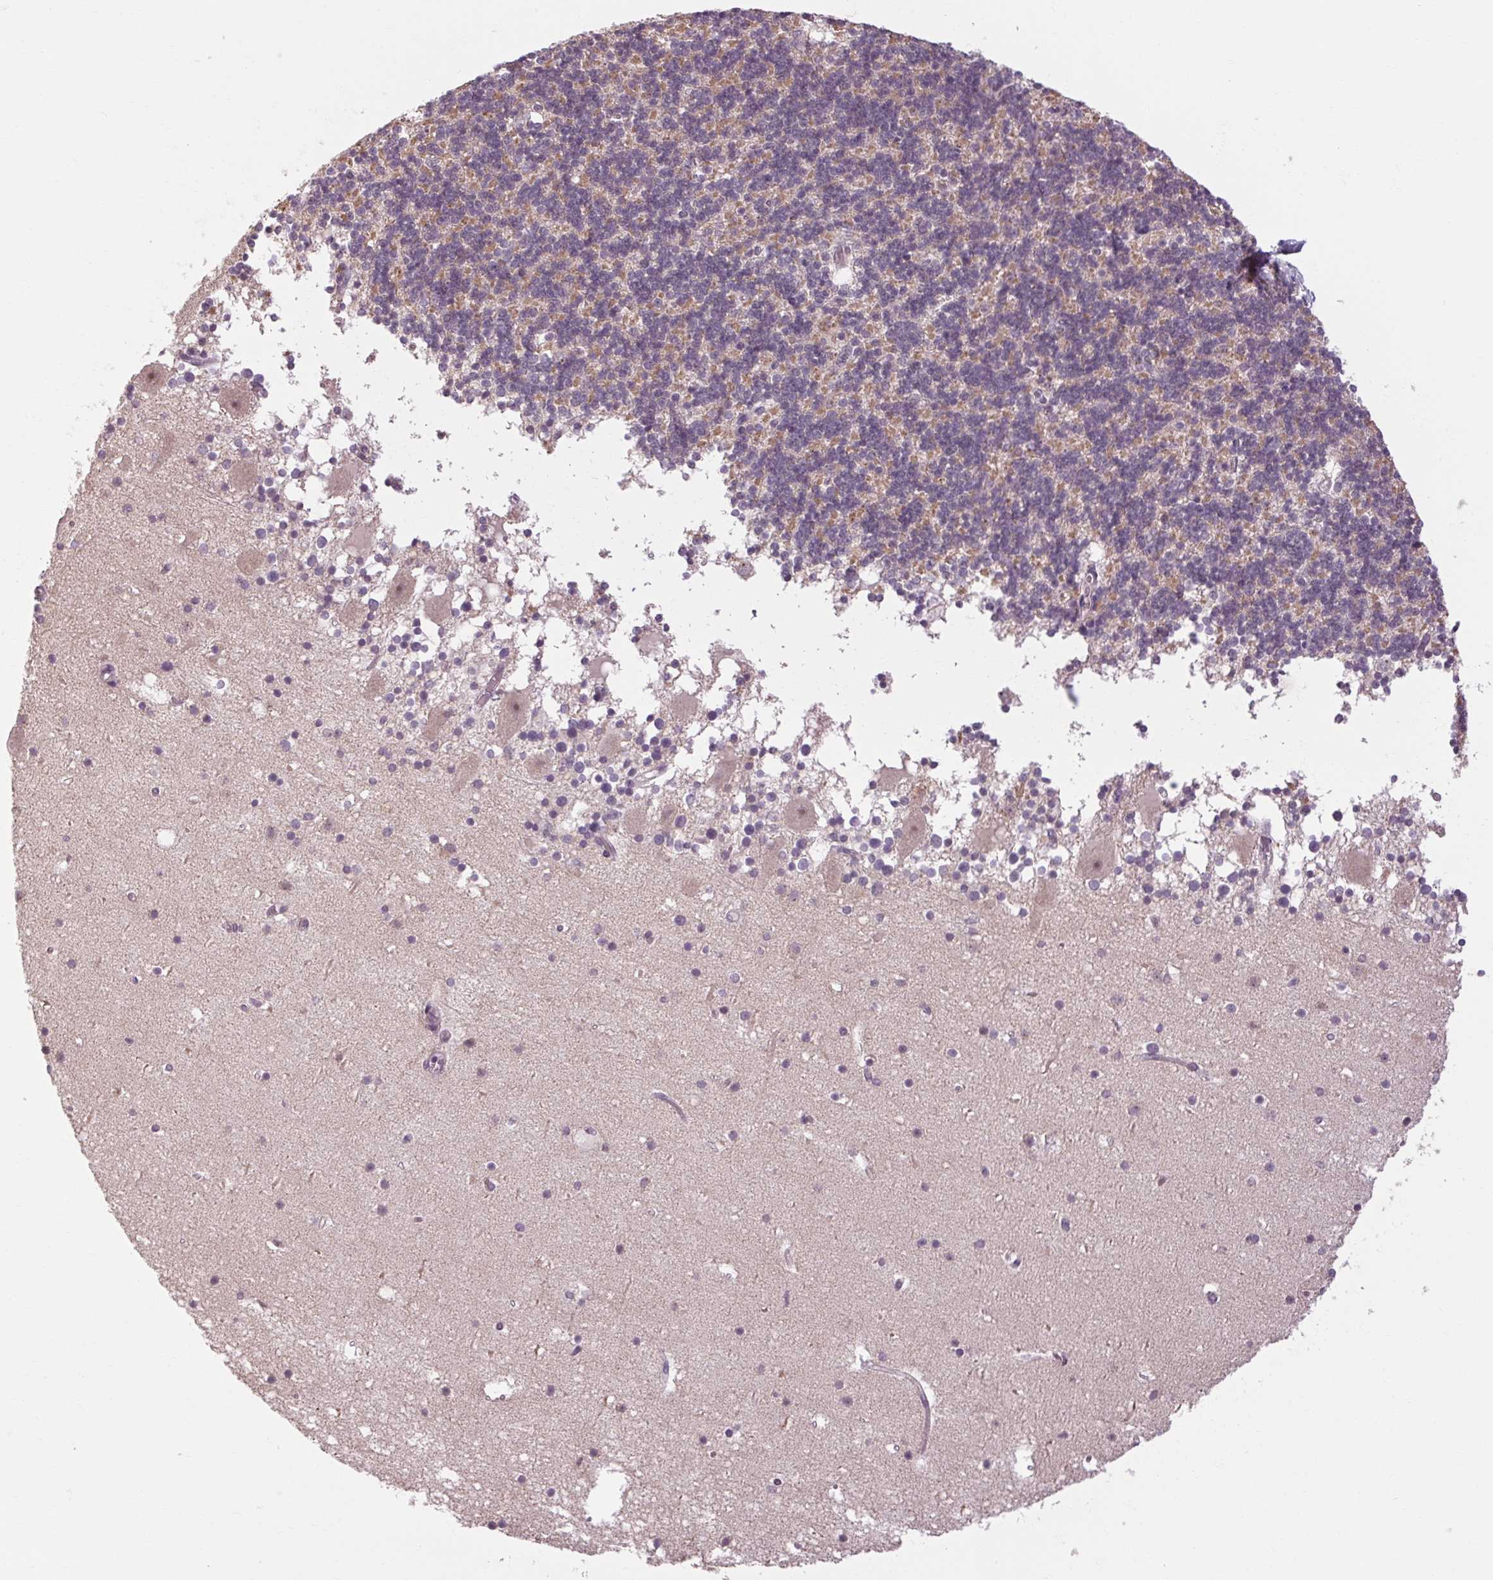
{"staining": {"intensity": "weak", "quantity": "25%-75%", "location": "cytoplasmic/membranous"}, "tissue": "cerebellum", "cell_type": "Cells in granular layer", "image_type": "normal", "snomed": [{"axis": "morphology", "description": "Normal tissue, NOS"}, {"axis": "topography", "description": "Cerebellum"}], "caption": "DAB immunohistochemical staining of benign cerebellum demonstrates weak cytoplasmic/membranous protein positivity in about 25%-75% of cells in granular layer. (DAB (3,3'-diaminobenzidine) IHC with brightfield microscopy, high magnification).", "gene": "KLHL40", "patient": {"sex": "male", "age": 70}}